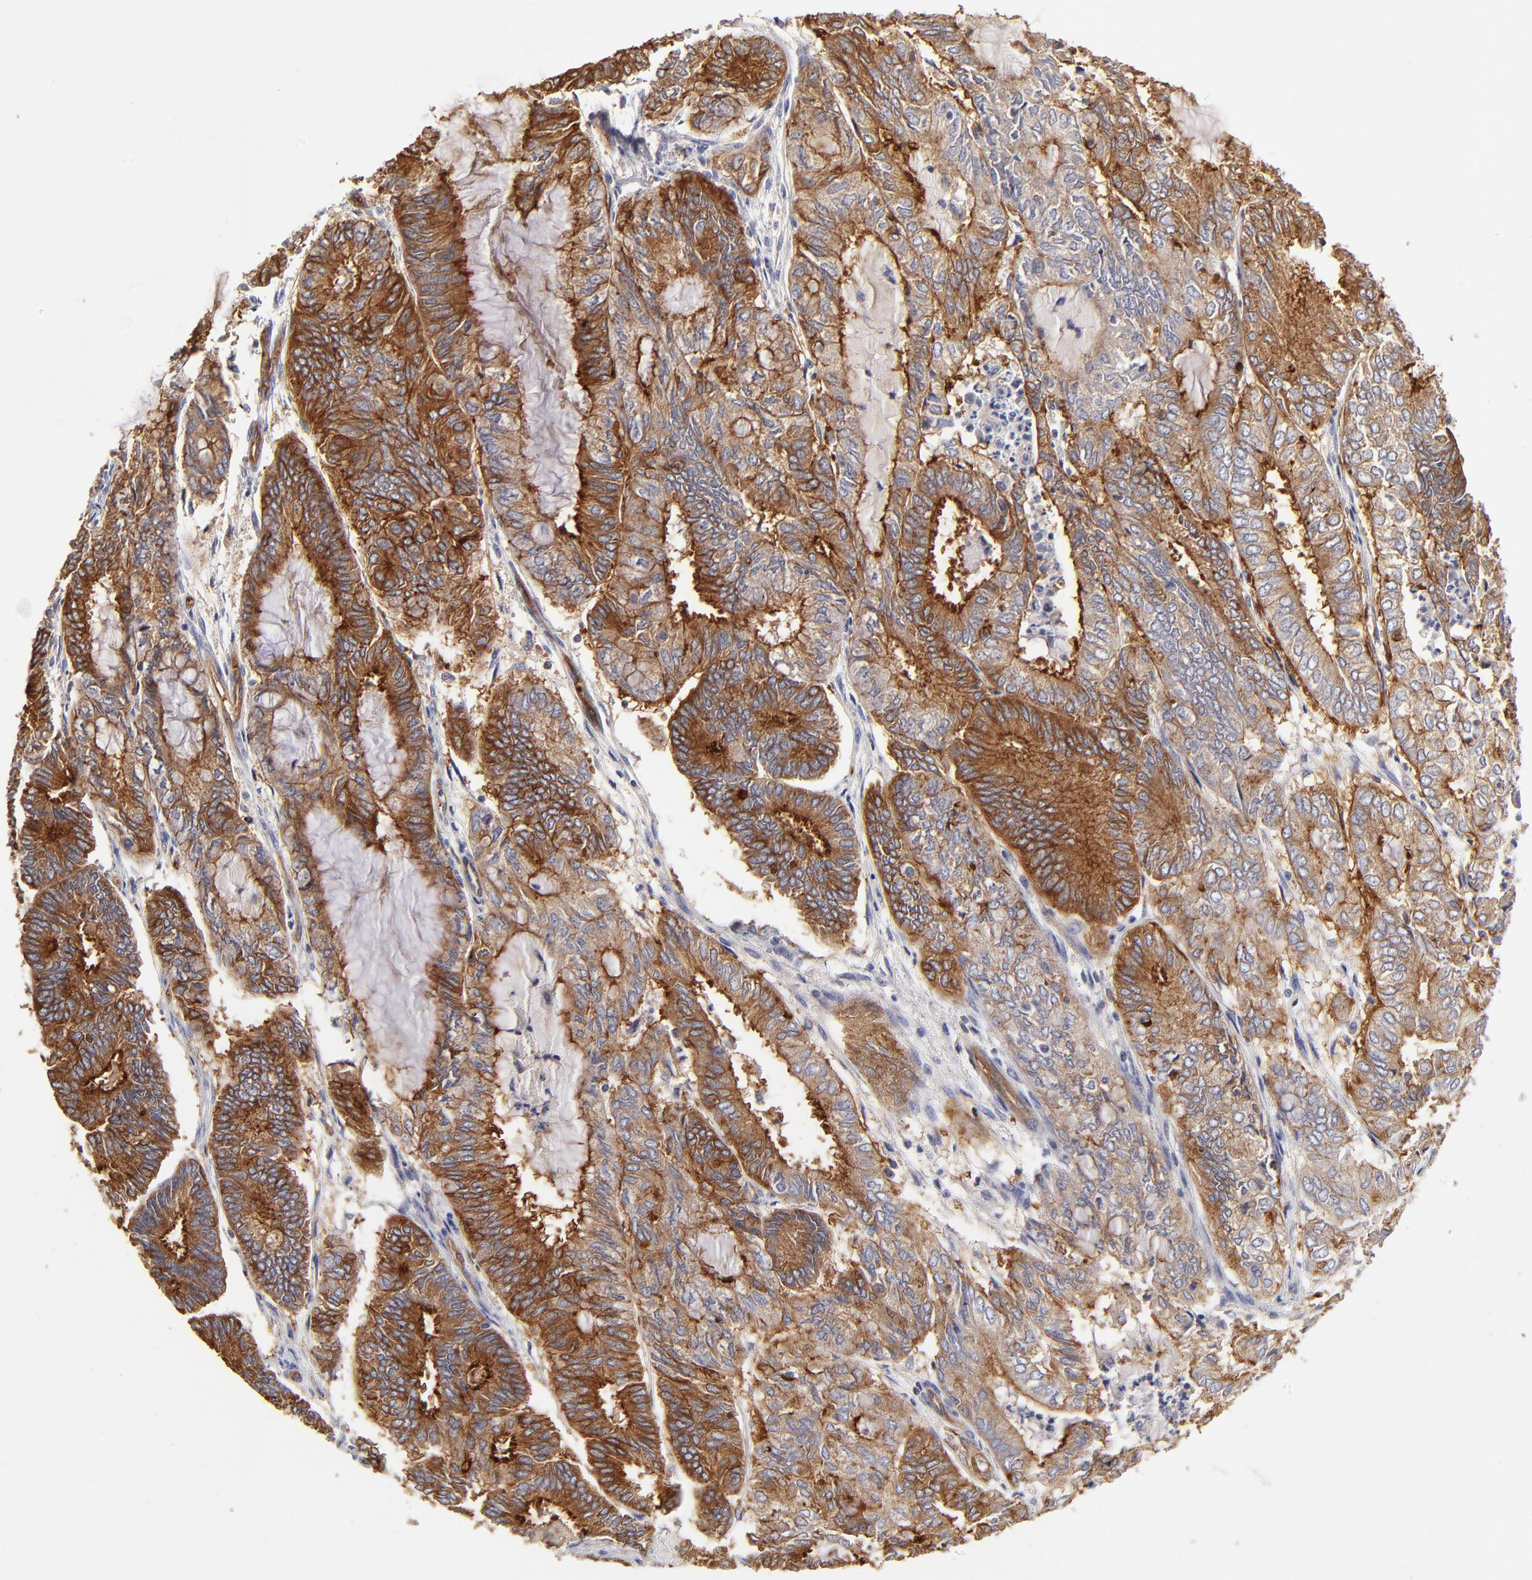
{"staining": {"intensity": "strong", "quantity": ">75%", "location": "cytoplasmic/membranous"}, "tissue": "endometrial cancer", "cell_type": "Tumor cells", "image_type": "cancer", "snomed": [{"axis": "morphology", "description": "Adenocarcinoma, NOS"}, {"axis": "topography", "description": "Endometrium"}], "caption": "This is a photomicrograph of immunohistochemistry (IHC) staining of adenocarcinoma (endometrial), which shows strong positivity in the cytoplasmic/membranous of tumor cells.", "gene": "CD2AP", "patient": {"sex": "female", "age": 59}}